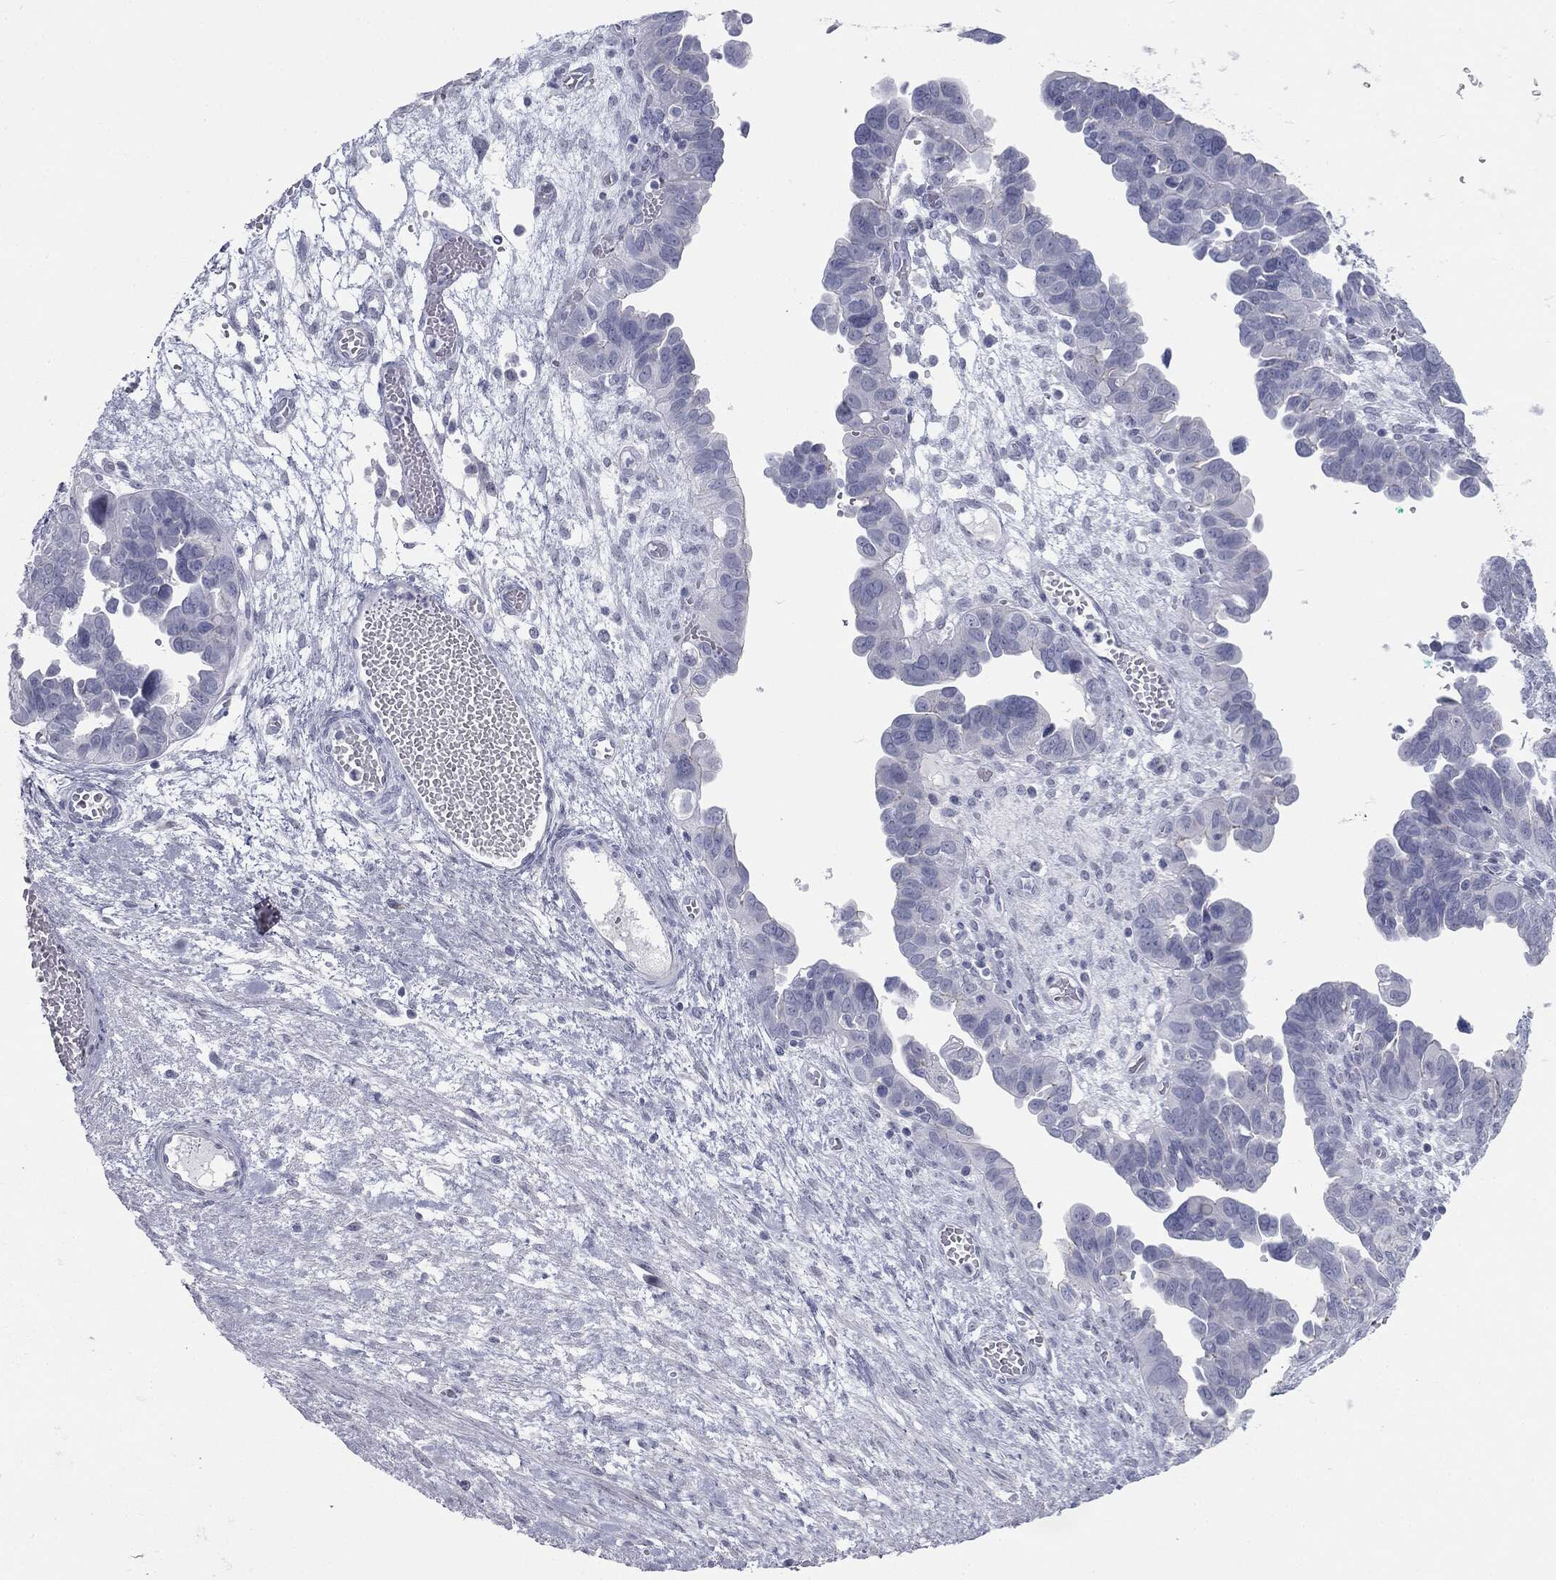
{"staining": {"intensity": "negative", "quantity": "none", "location": "none"}, "tissue": "ovarian cancer", "cell_type": "Tumor cells", "image_type": "cancer", "snomed": [{"axis": "morphology", "description": "Cystadenocarcinoma, serous, NOS"}, {"axis": "topography", "description": "Ovary"}], "caption": "DAB immunohistochemical staining of human ovarian cancer shows no significant expression in tumor cells.", "gene": "TPO", "patient": {"sex": "female", "age": 64}}